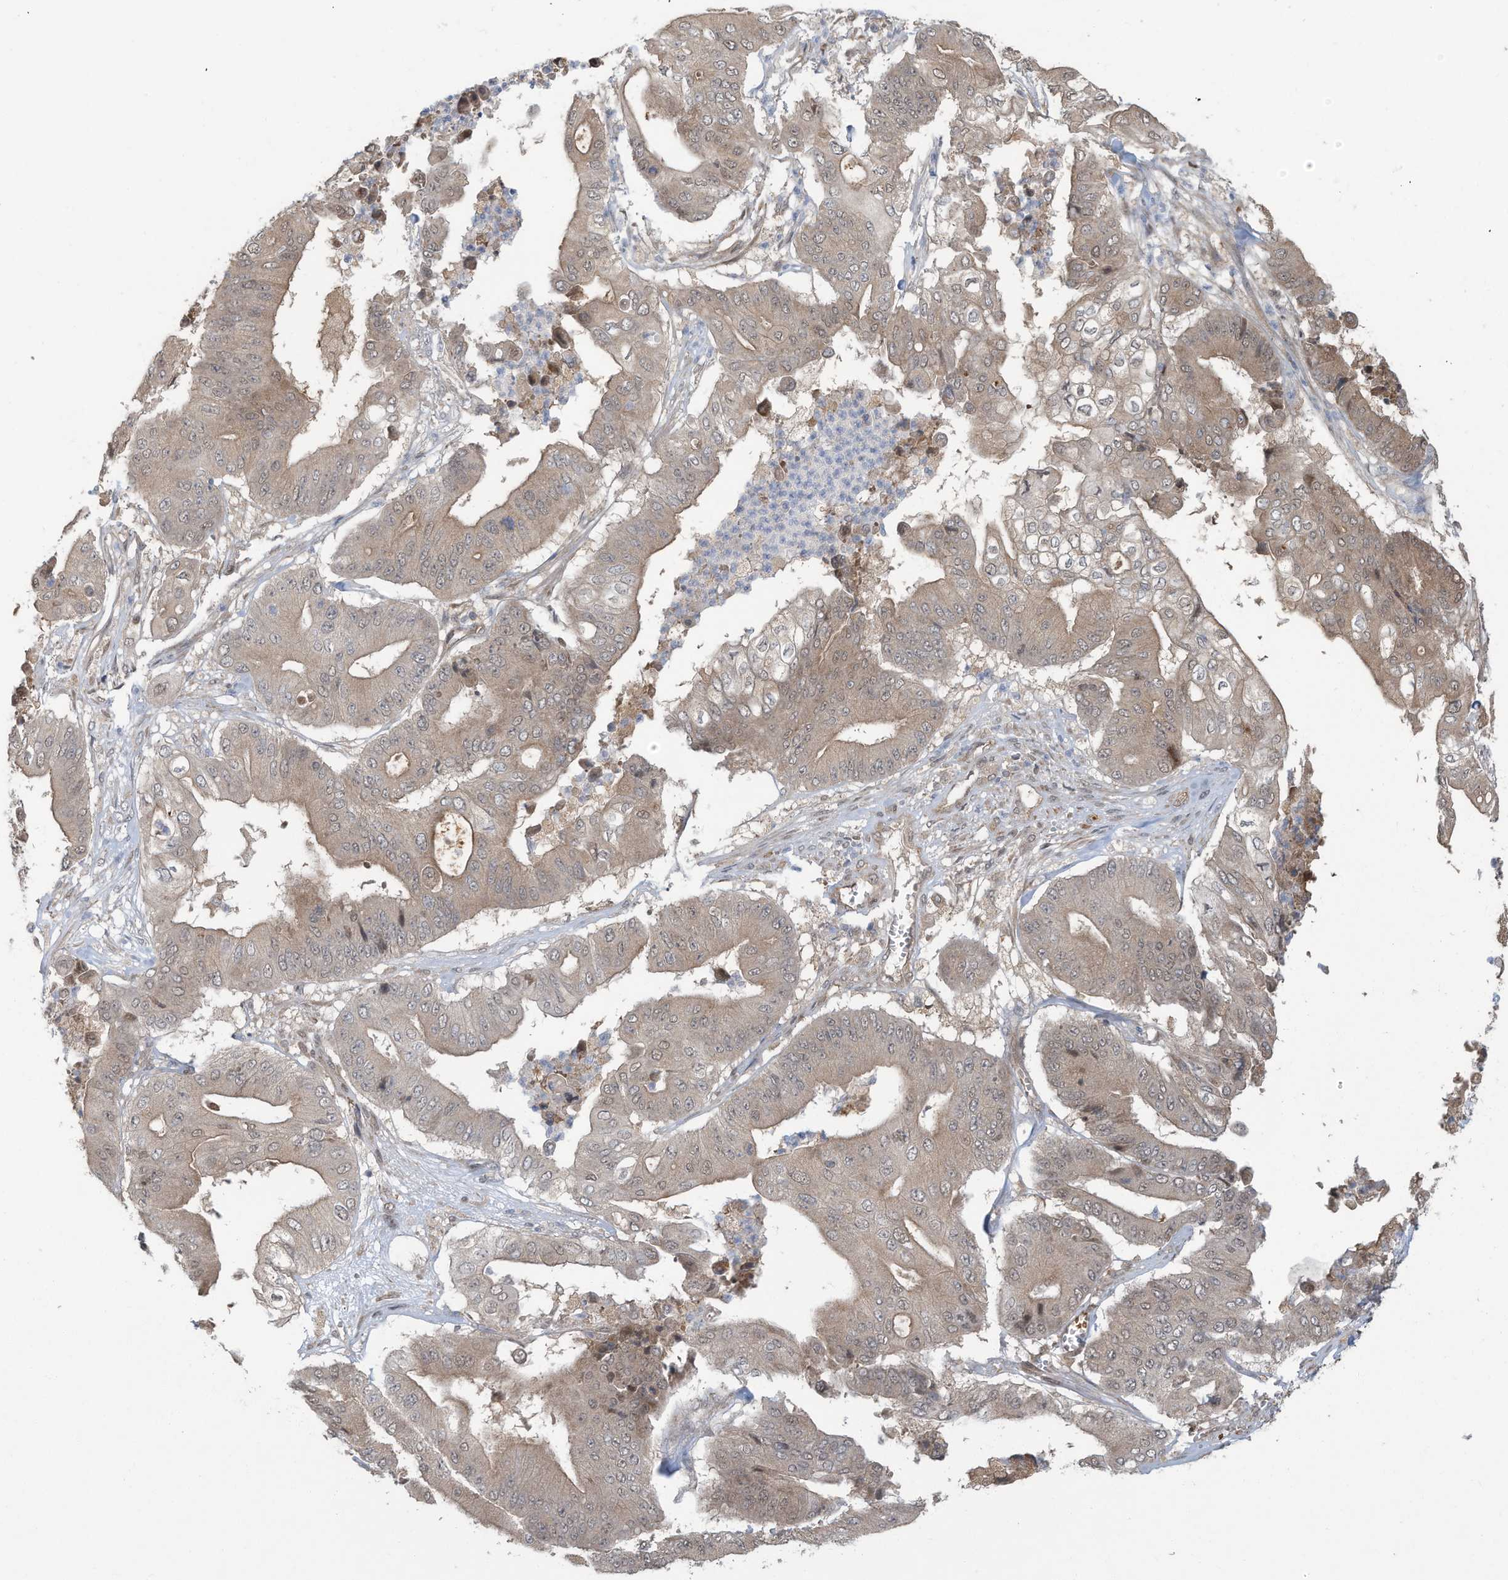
{"staining": {"intensity": "weak", "quantity": "25%-75%", "location": "cytoplasmic/membranous"}, "tissue": "pancreatic cancer", "cell_type": "Tumor cells", "image_type": "cancer", "snomed": [{"axis": "morphology", "description": "Adenocarcinoma, NOS"}, {"axis": "topography", "description": "Pancreas"}], "caption": "Immunohistochemical staining of human pancreatic adenocarcinoma shows low levels of weak cytoplasmic/membranous protein staining in approximately 25%-75% of tumor cells. The staining is performed using DAB brown chromogen to label protein expression. The nuclei are counter-stained blue using hematoxylin.", "gene": "ERI2", "patient": {"sex": "female", "age": 77}}